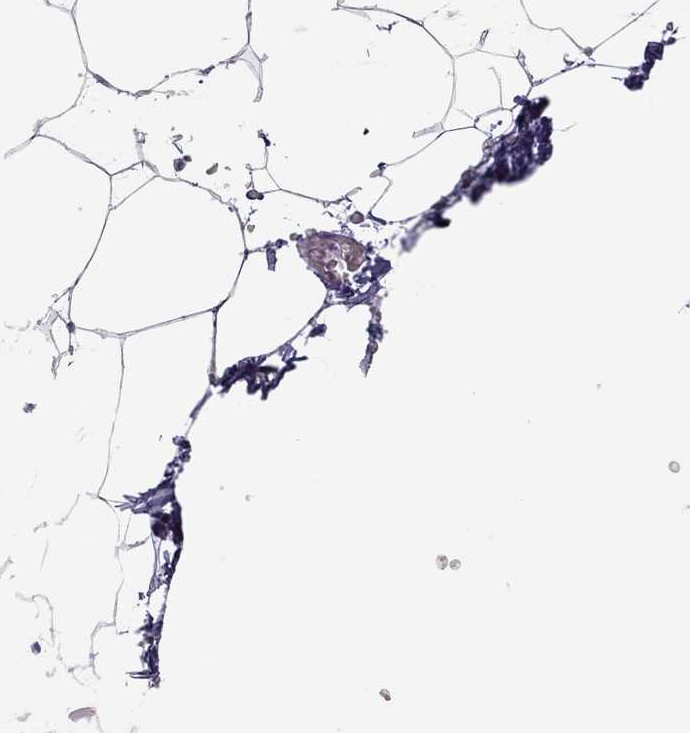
{"staining": {"intensity": "negative", "quantity": "none", "location": "none"}, "tissue": "adipose tissue", "cell_type": "Adipocytes", "image_type": "normal", "snomed": [{"axis": "morphology", "description": "Normal tissue, NOS"}, {"axis": "topography", "description": "Adipose tissue"}], "caption": "Adipocytes are negative for protein expression in normal human adipose tissue. The staining was performed using DAB to visualize the protein expression in brown, while the nuclei were stained in blue with hematoxylin (Magnification: 20x).", "gene": "PHOX2A", "patient": {"sex": "male", "age": 57}}